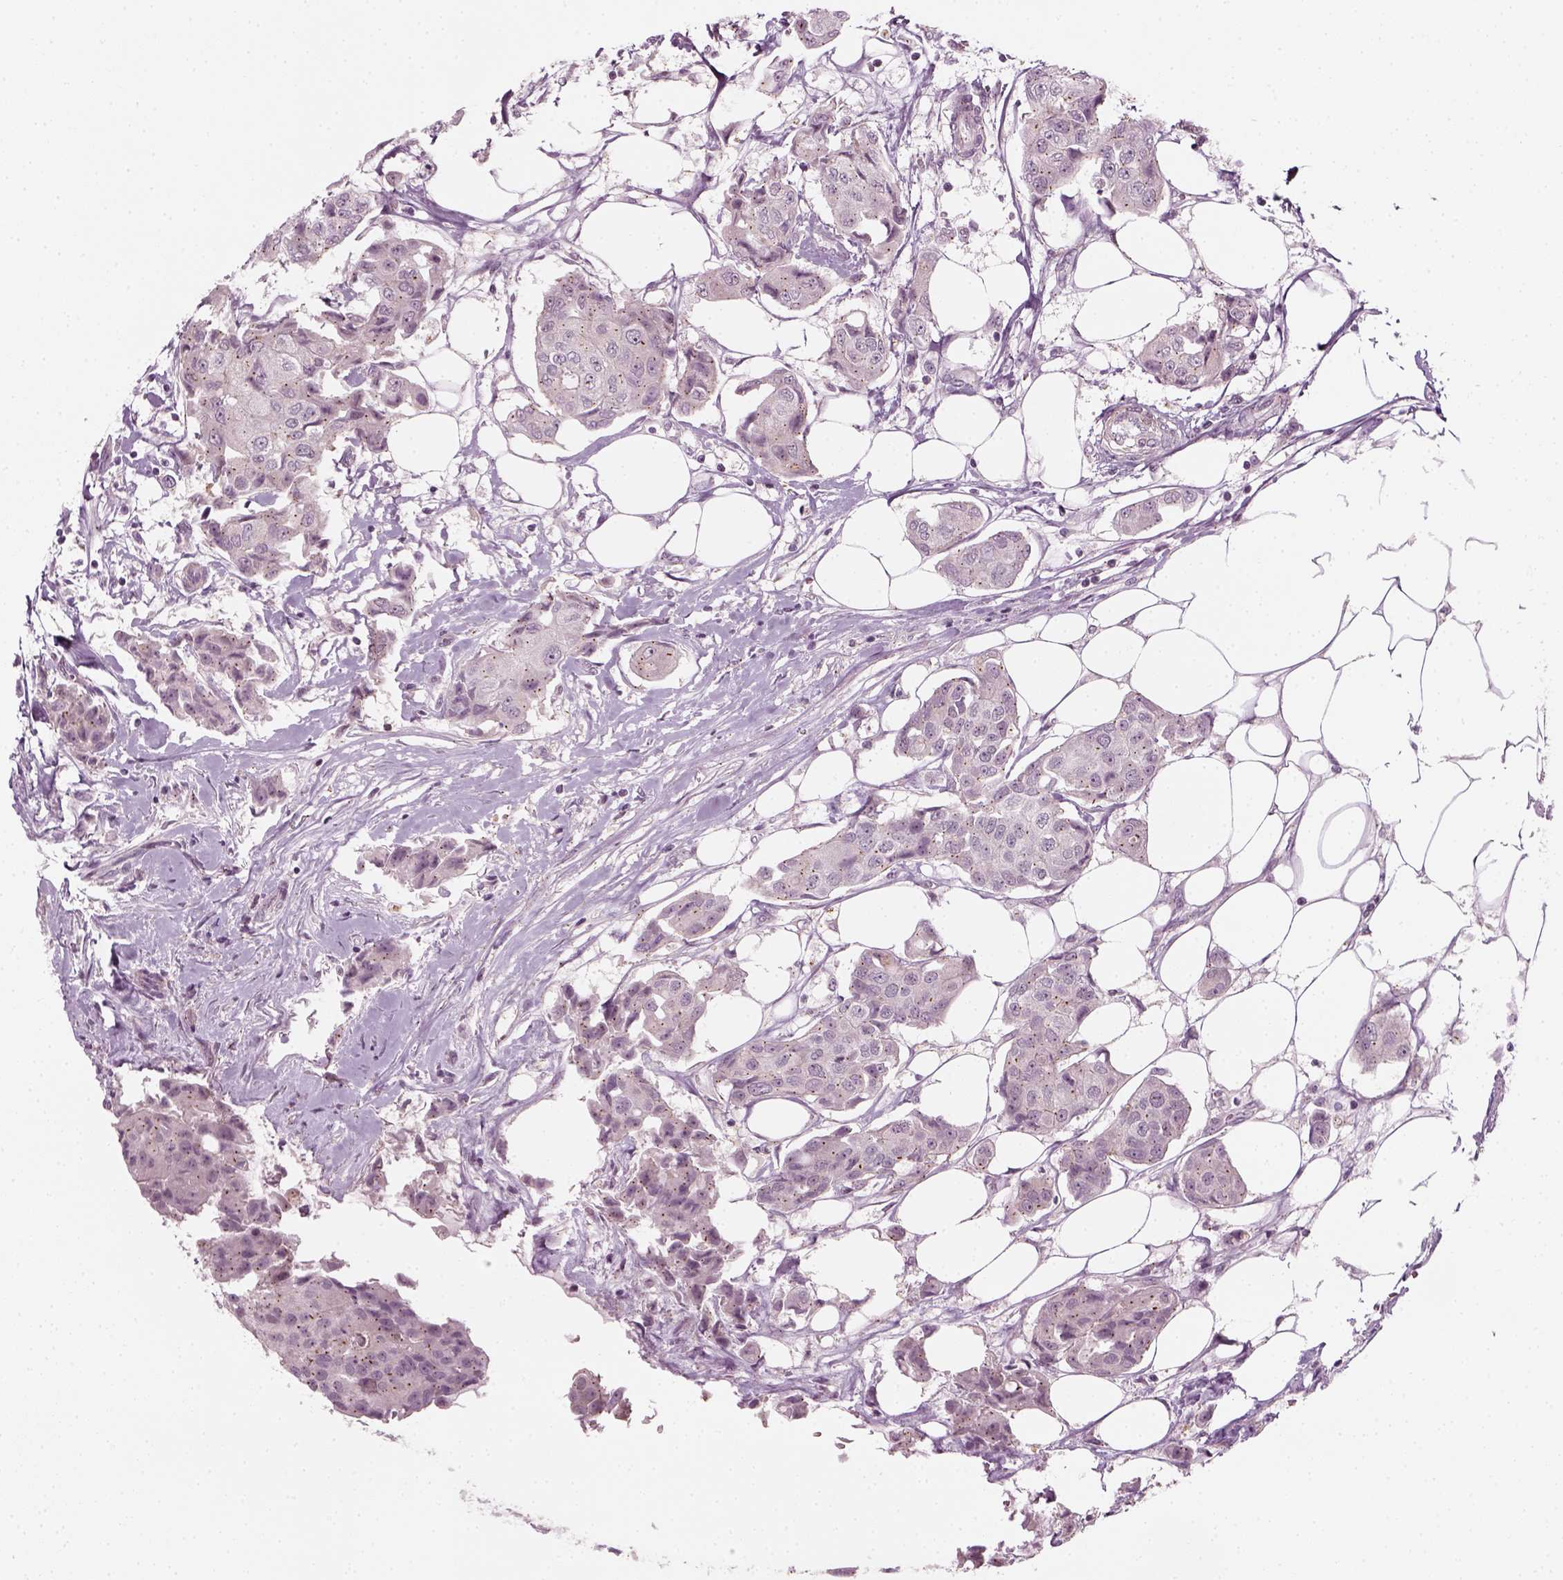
{"staining": {"intensity": "negative", "quantity": "none", "location": "none"}, "tissue": "breast cancer", "cell_type": "Tumor cells", "image_type": "cancer", "snomed": [{"axis": "morphology", "description": "Duct carcinoma"}, {"axis": "topography", "description": "Breast"}, {"axis": "topography", "description": "Lymph node"}], "caption": "Breast cancer (invasive ductal carcinoma) was stained to show a protein in brown. There is no significant staining in tumor cells.", "gene": "MLIP", "patient": {"sex": "female", "age": 80}}